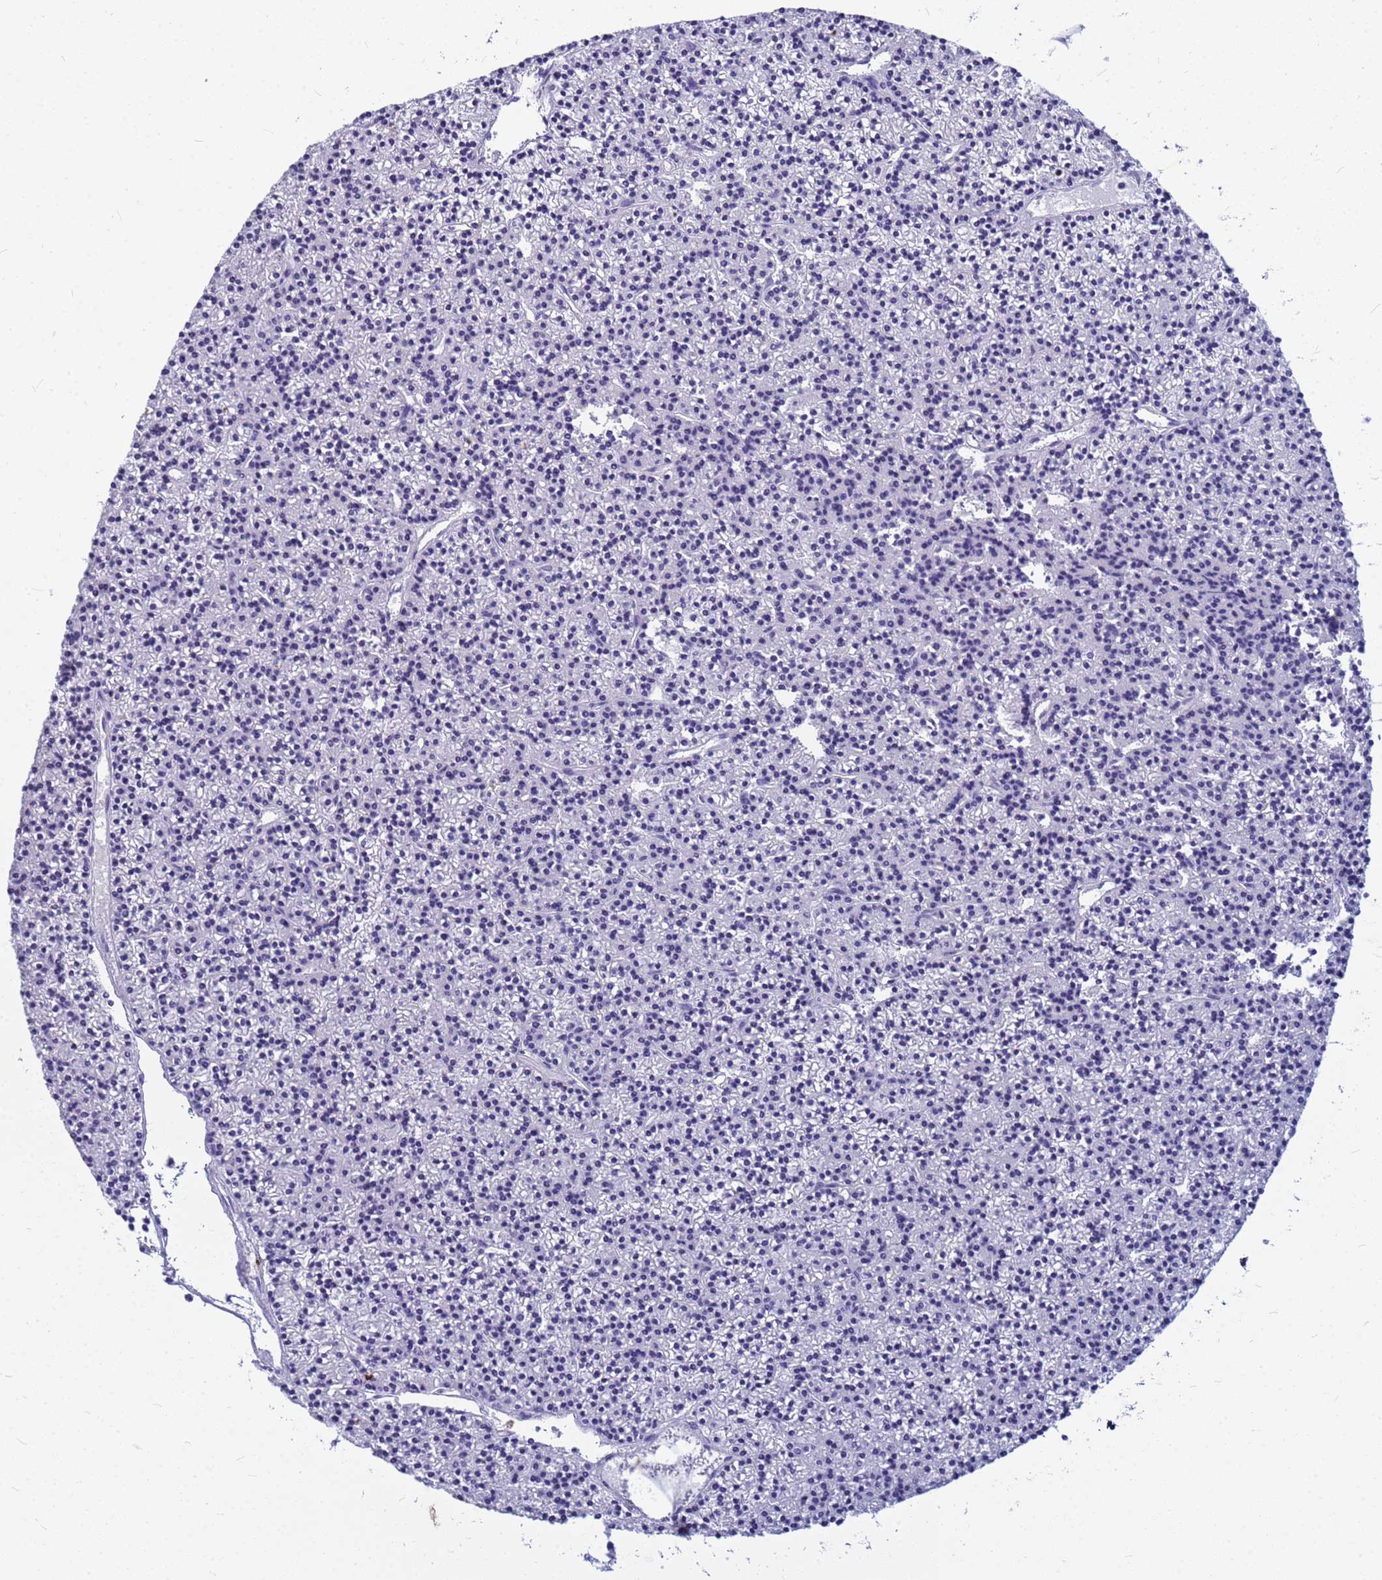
{"staining": {"intensity": "negative", "quantity": "none", "location": "none"}, "tissue": "parathyroid gland", "cell_type": "Glandular cells", "image_type": "normal", "snomed": [{"axis": "morphology", "description": "Normal tissue, NOS"}, {"axis": "topography", "description": "Parathyroid gland"}], "caption": "Benign parathyroid gland was stained to show a protein in brown. There is no significant staining in glandular cells. (Immunohistochemistry (ihc), brightfield microscopy, high magnification).", "gene": "DPRX", "patient": {"sex": "female", "age": 45}}